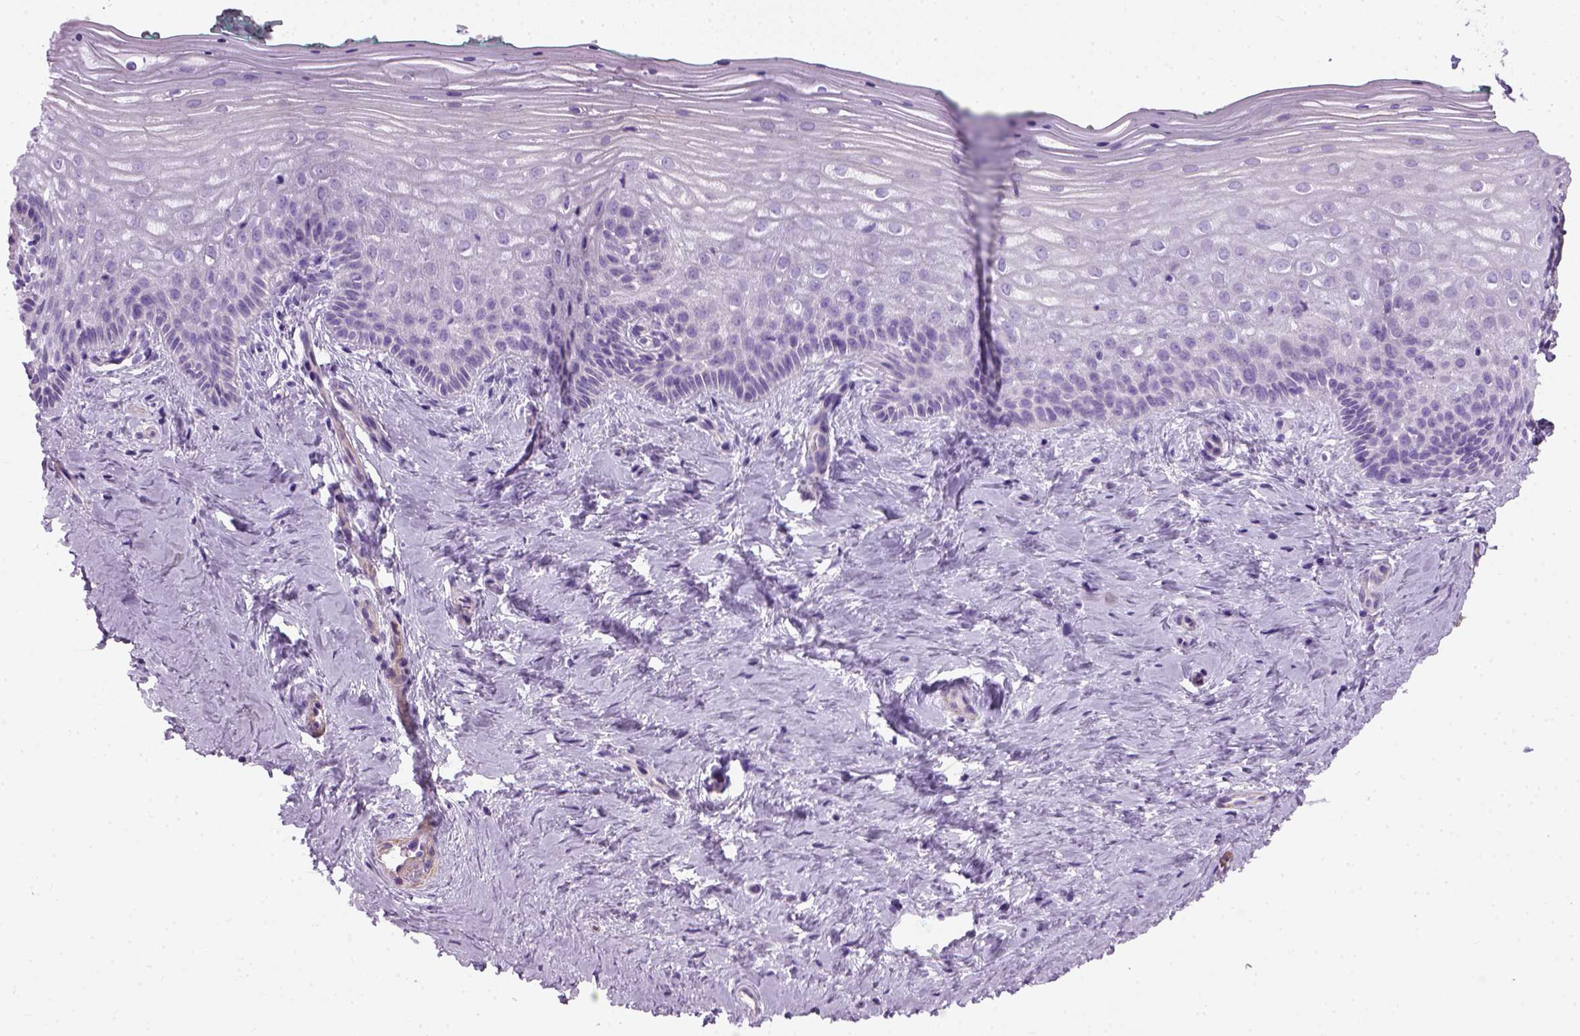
{"staining": {"intensity": "negative", "quantity": "none", "location": "none"}, "tissue": "vagina", "cell_type": "Squamous epithelial cells", "image_type": "normal", "snomed": [{"axis": "morphology", "description": "Normal tissue, NOS"}, {"axis": "topography", "description": "Vagina"}], "caption": "Immunohistochemistry (IHC) of benign vagina exhibits no expression in squamous epithelial cells.", "gene": "FAM161A", "patient": {"sex": "female", "age": 45}}